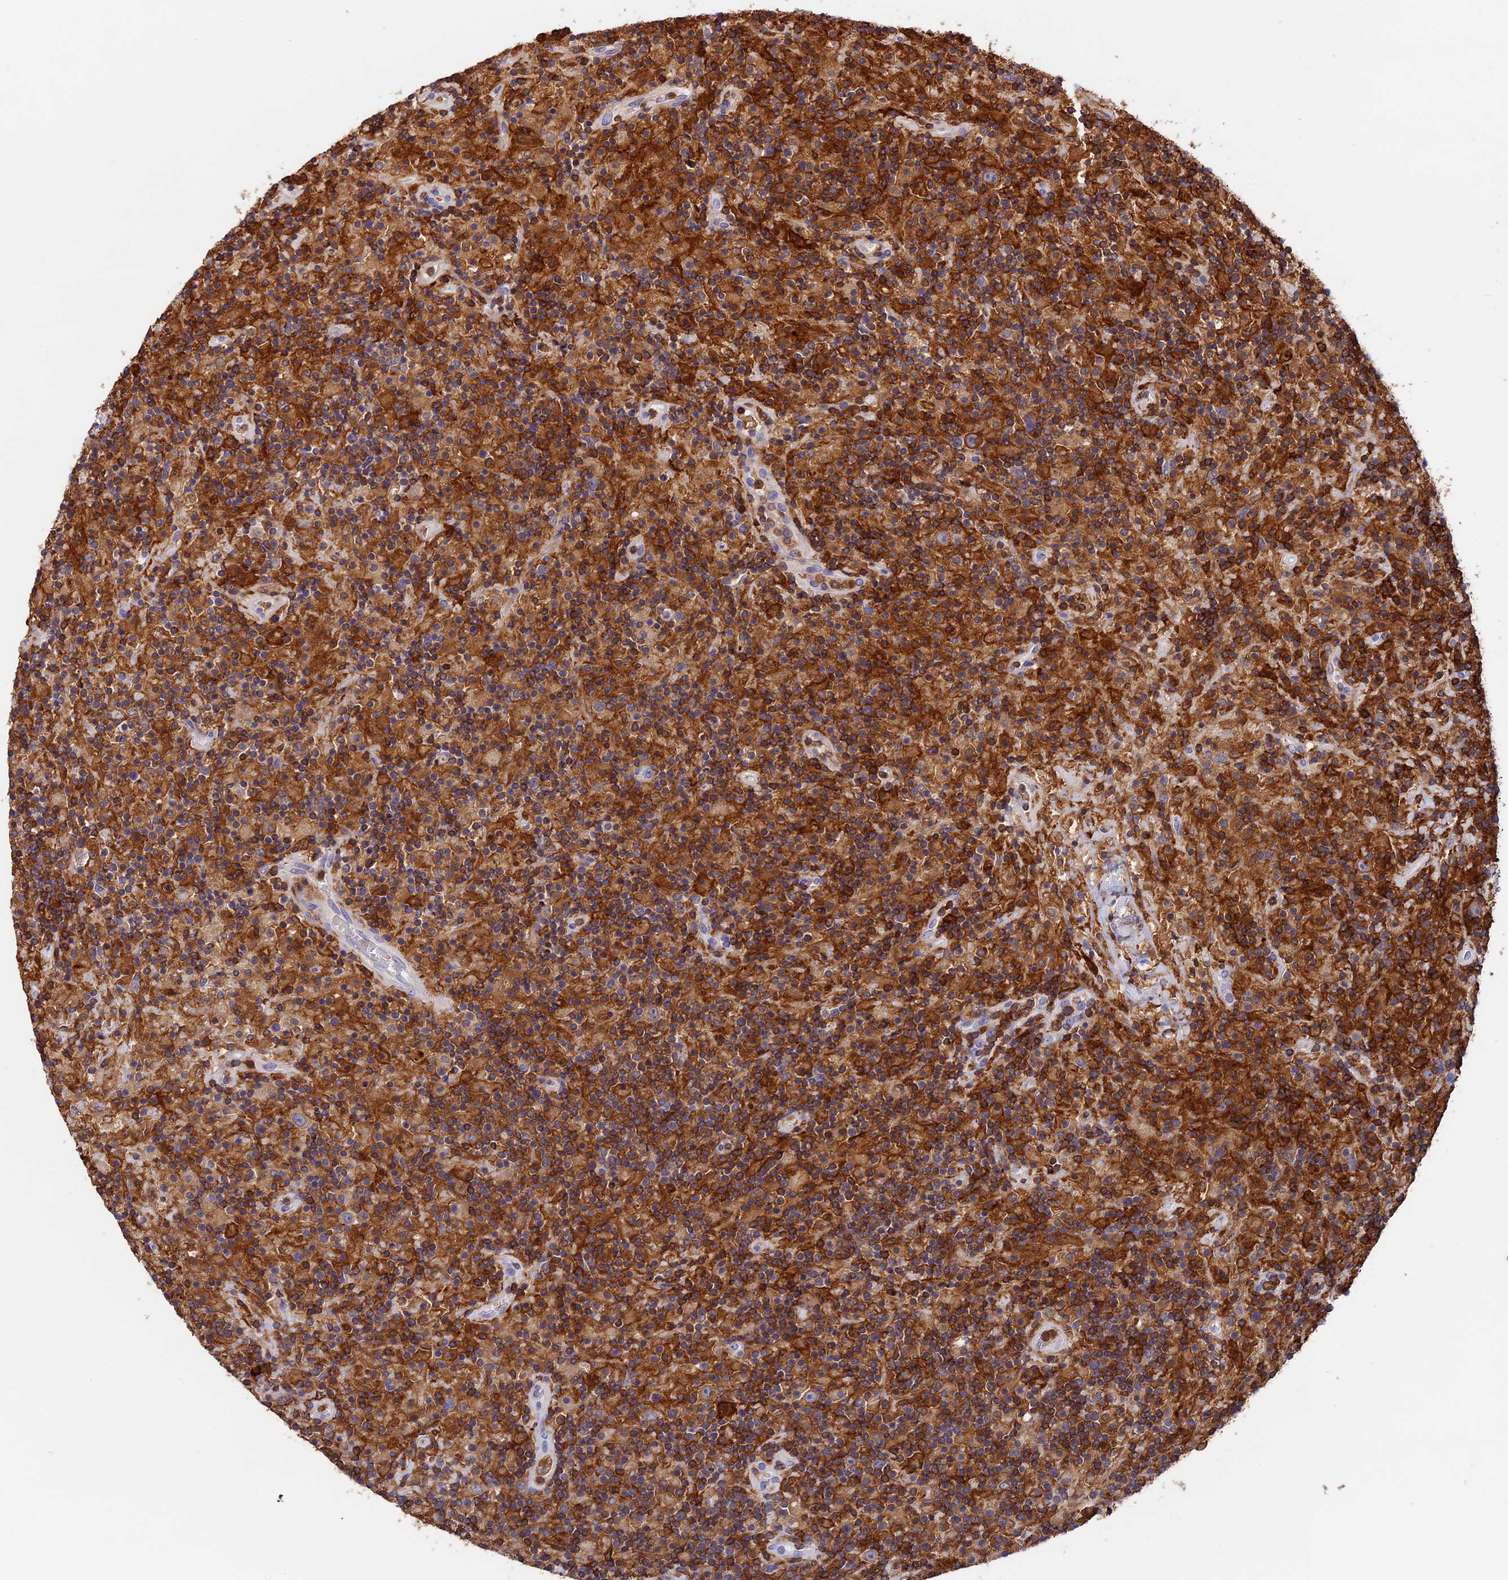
{"staining": {"intensity": "strong", "quantity": "<25%", "location": "cytoplasmic/membranous"}, "tissue": "lymphoma", "cell_type": "Tumor cells", "image_type": "cancer", "snomed": [{"axis": "morphology", "description": "Hodgkin's disease, NOS"}, {"axis": "topography", "description": "Lymph node"}], "caption": "Protein expression analysis of Hodgkin's disease shows strong cytoplasmic/membranous expression in approximately <25% of tumor cells. The staining was performed using DAB to visualize the protein expression in brown, while the nuclei were stained in blue with hematoxylin (Magnification: 20x).", "gene": "ADAT1", "patient": {"sex": "male", "age": 70}}